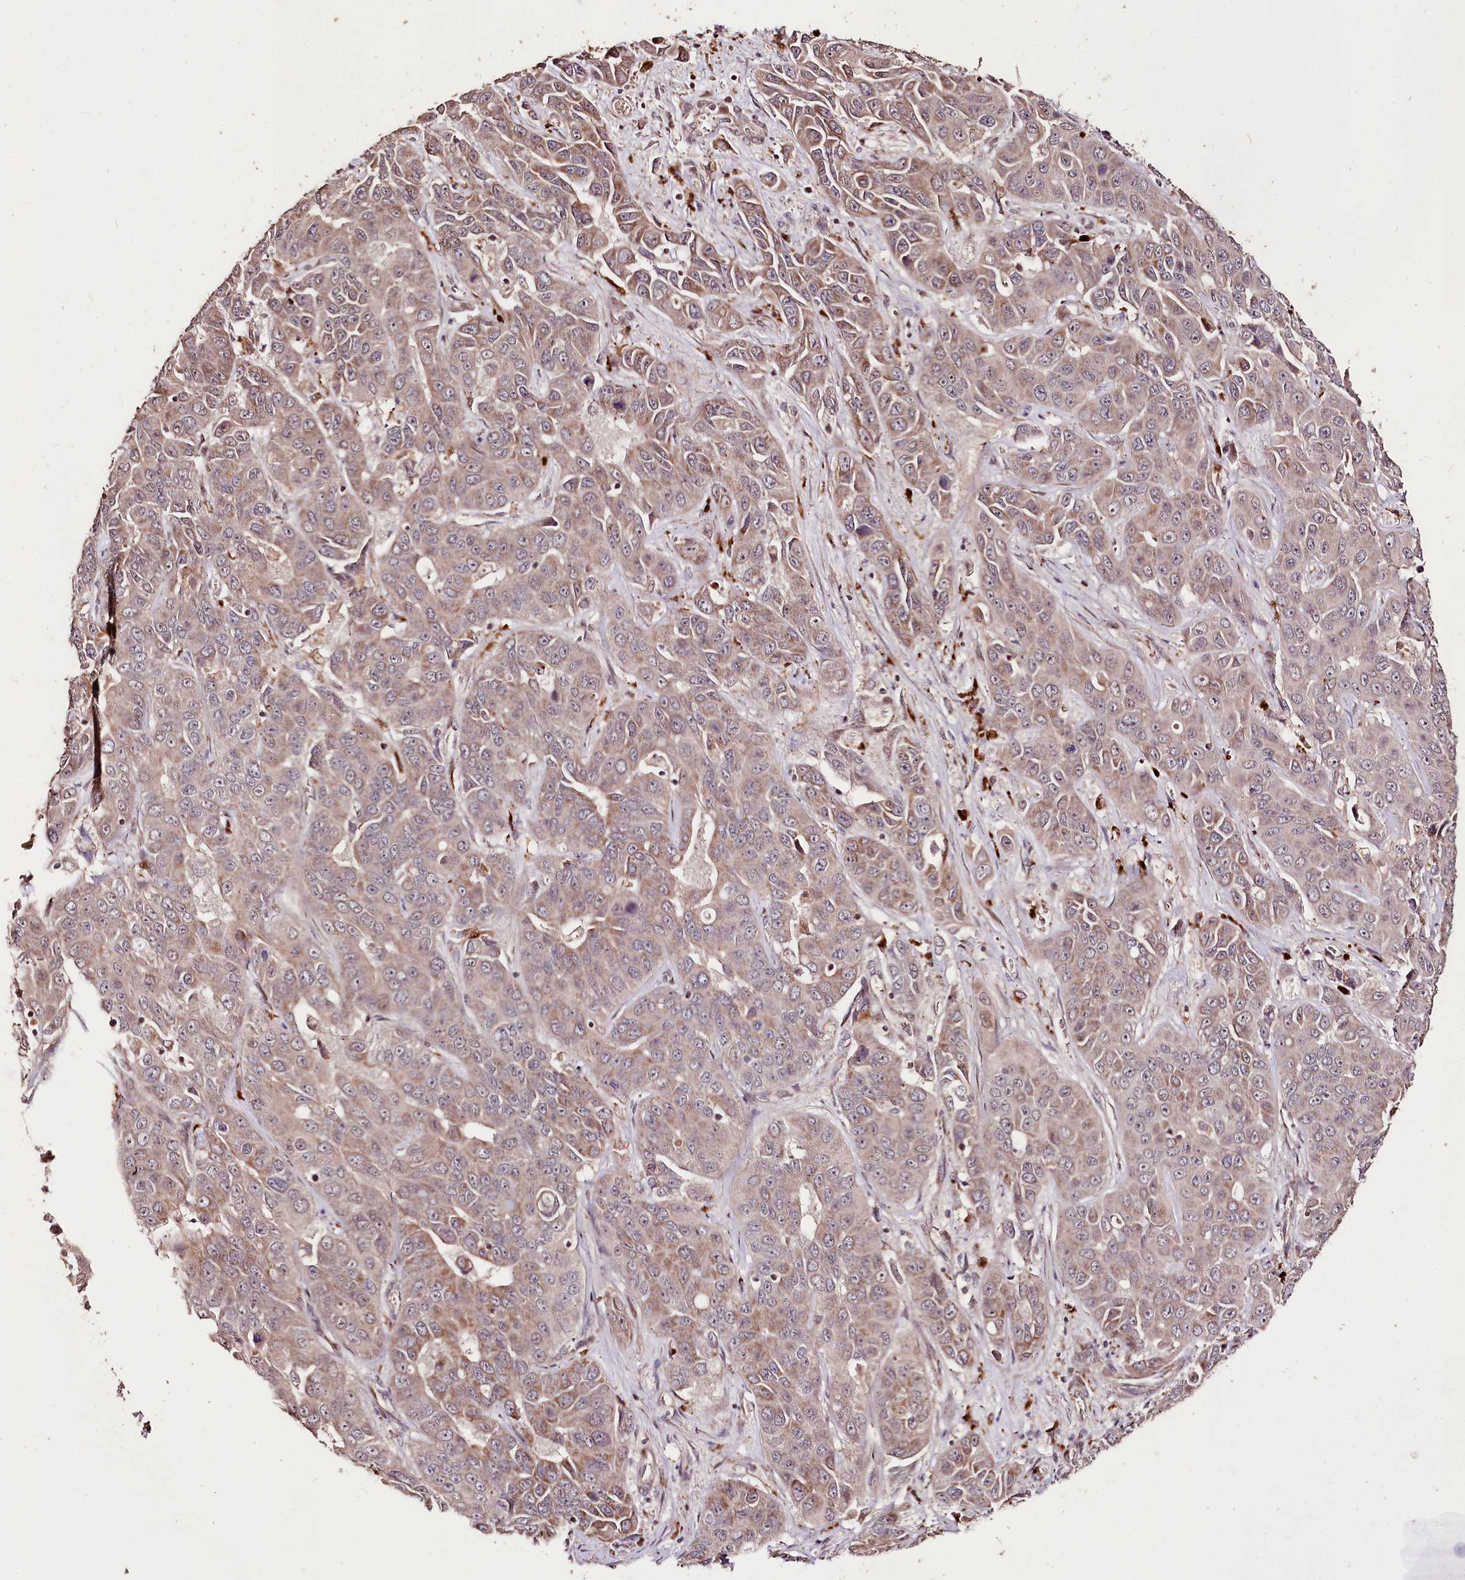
{"staining": {"intensity": "weak", "quantity": "<25%", "location": "cytoplasmic/membranous,nuclear"}, "tissue": "liver cancer", "cell_type": "Tumor cells", "image_type": "cancer", "snomed": [{"axis": "morphology", "description": "Cholangiocarcinoma"}, {"axis": "topography", "description": "Liver"}], "caption": "A histopathology image of human liver cholangiocarcinoma is negative for staining in tumor cells.", "gene": "CARD19", "patient": {"sex": "female", "age": 52}}